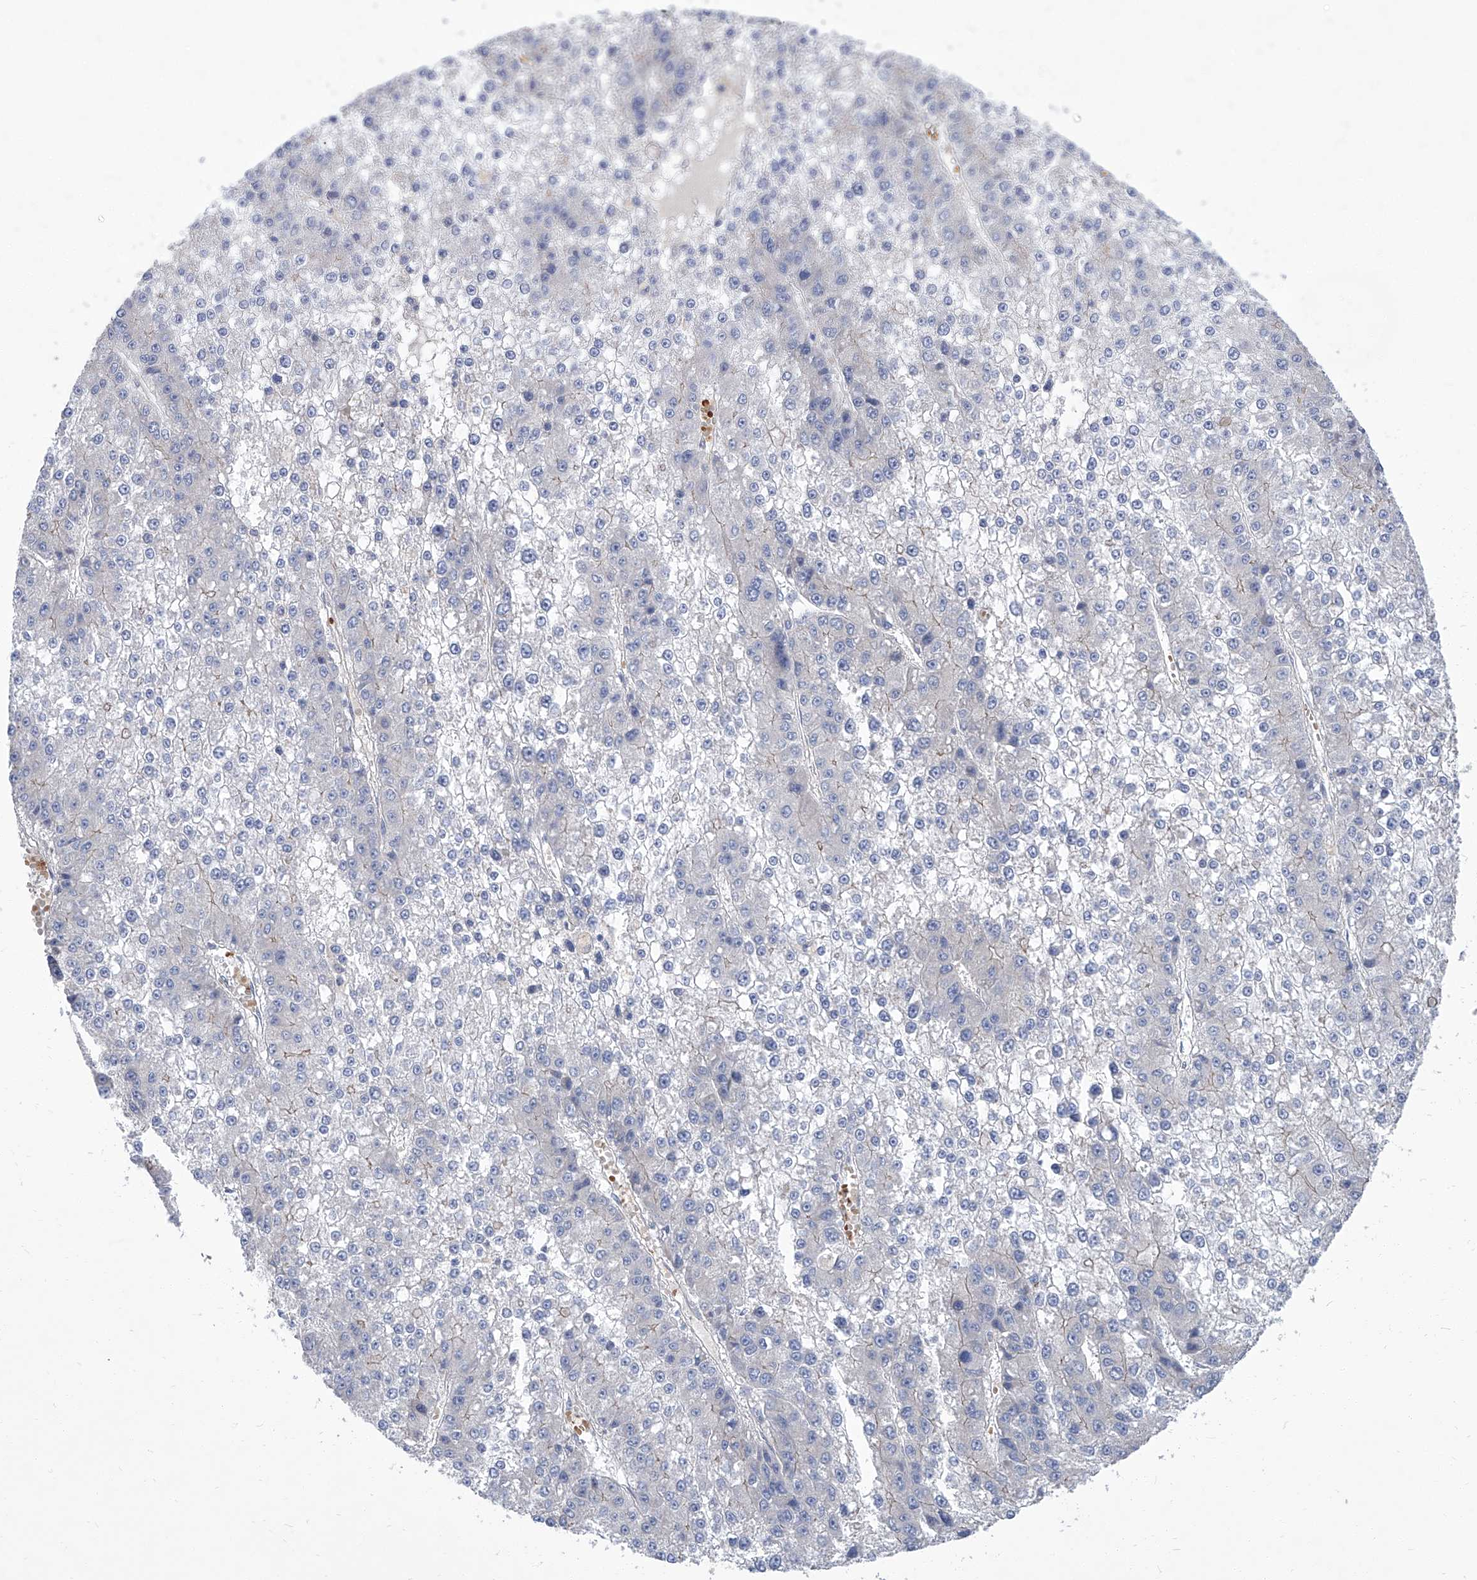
{"staining": {"intensity": "negative", "quantity": "none", "location": "none"}, "tissue": "liver cancer", "cell_type": "Tumor cells", "image_type": "cancer", "snomed": [{"axis": "morphology", "description": "Carcinoma, Hepatocellular, NOS"}, {"axis": "topography", "description": "Liver"}], "caption": "A histopathology image of human liver cancer is negative for staining in tumor cells.", "gene": "PARD3", "patient": {"sex": "female", "age": 73}}